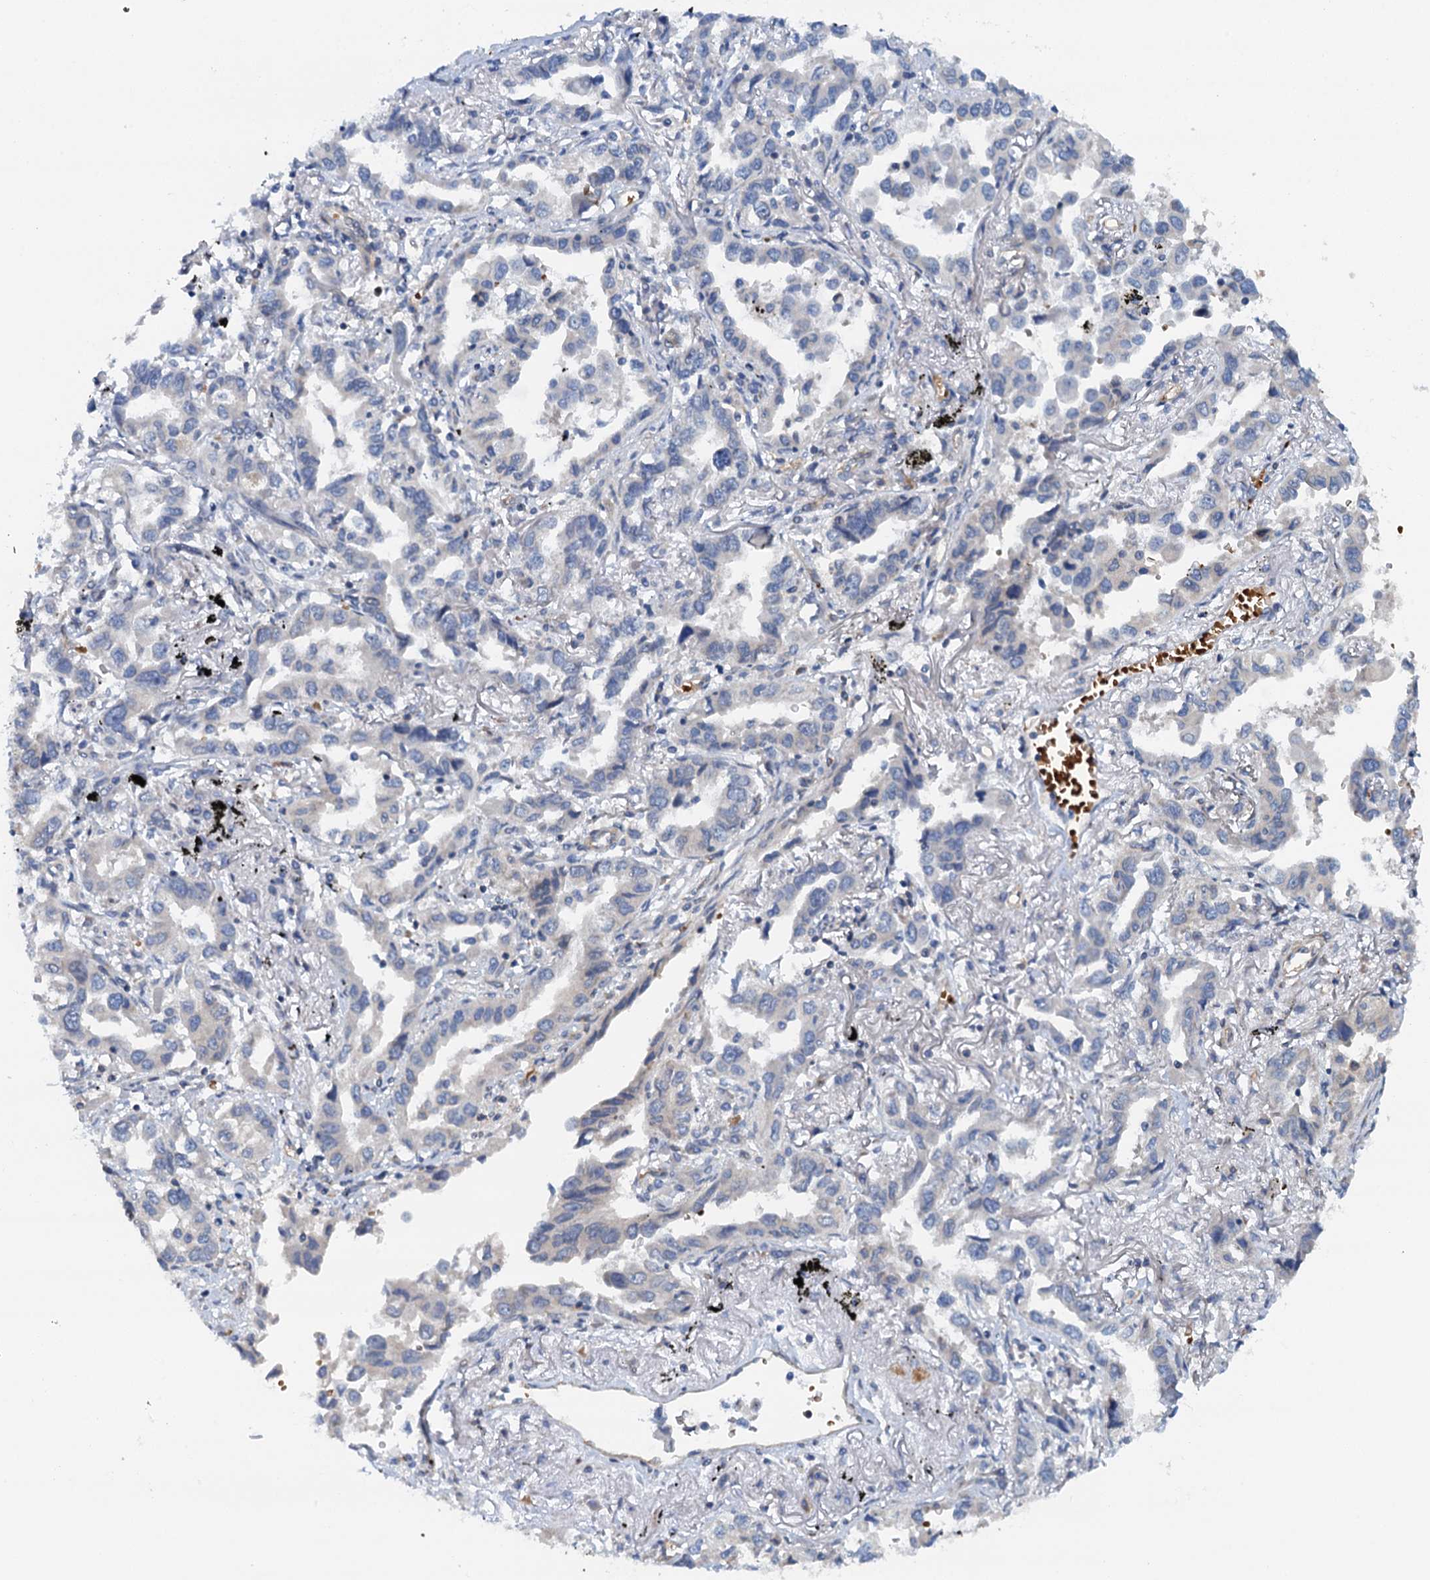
{"staining": {"intensity": "negative", "quantity": "none", "location": "none"}, "tissue": "lung cancer", "cell_type": "Tumor cells", "image_type": "cancer", "snomed": [{"axis": "morphology", "description": "Adenocarcinoma, NOS"}, {"axis": "topography", "description": "Lung"}], "caption": "IHC of lung adenocarcinoma reveals no positivity in tumor cells.", "gene": "ROGDI", "patient": {"sex": "male", "age": 67}}